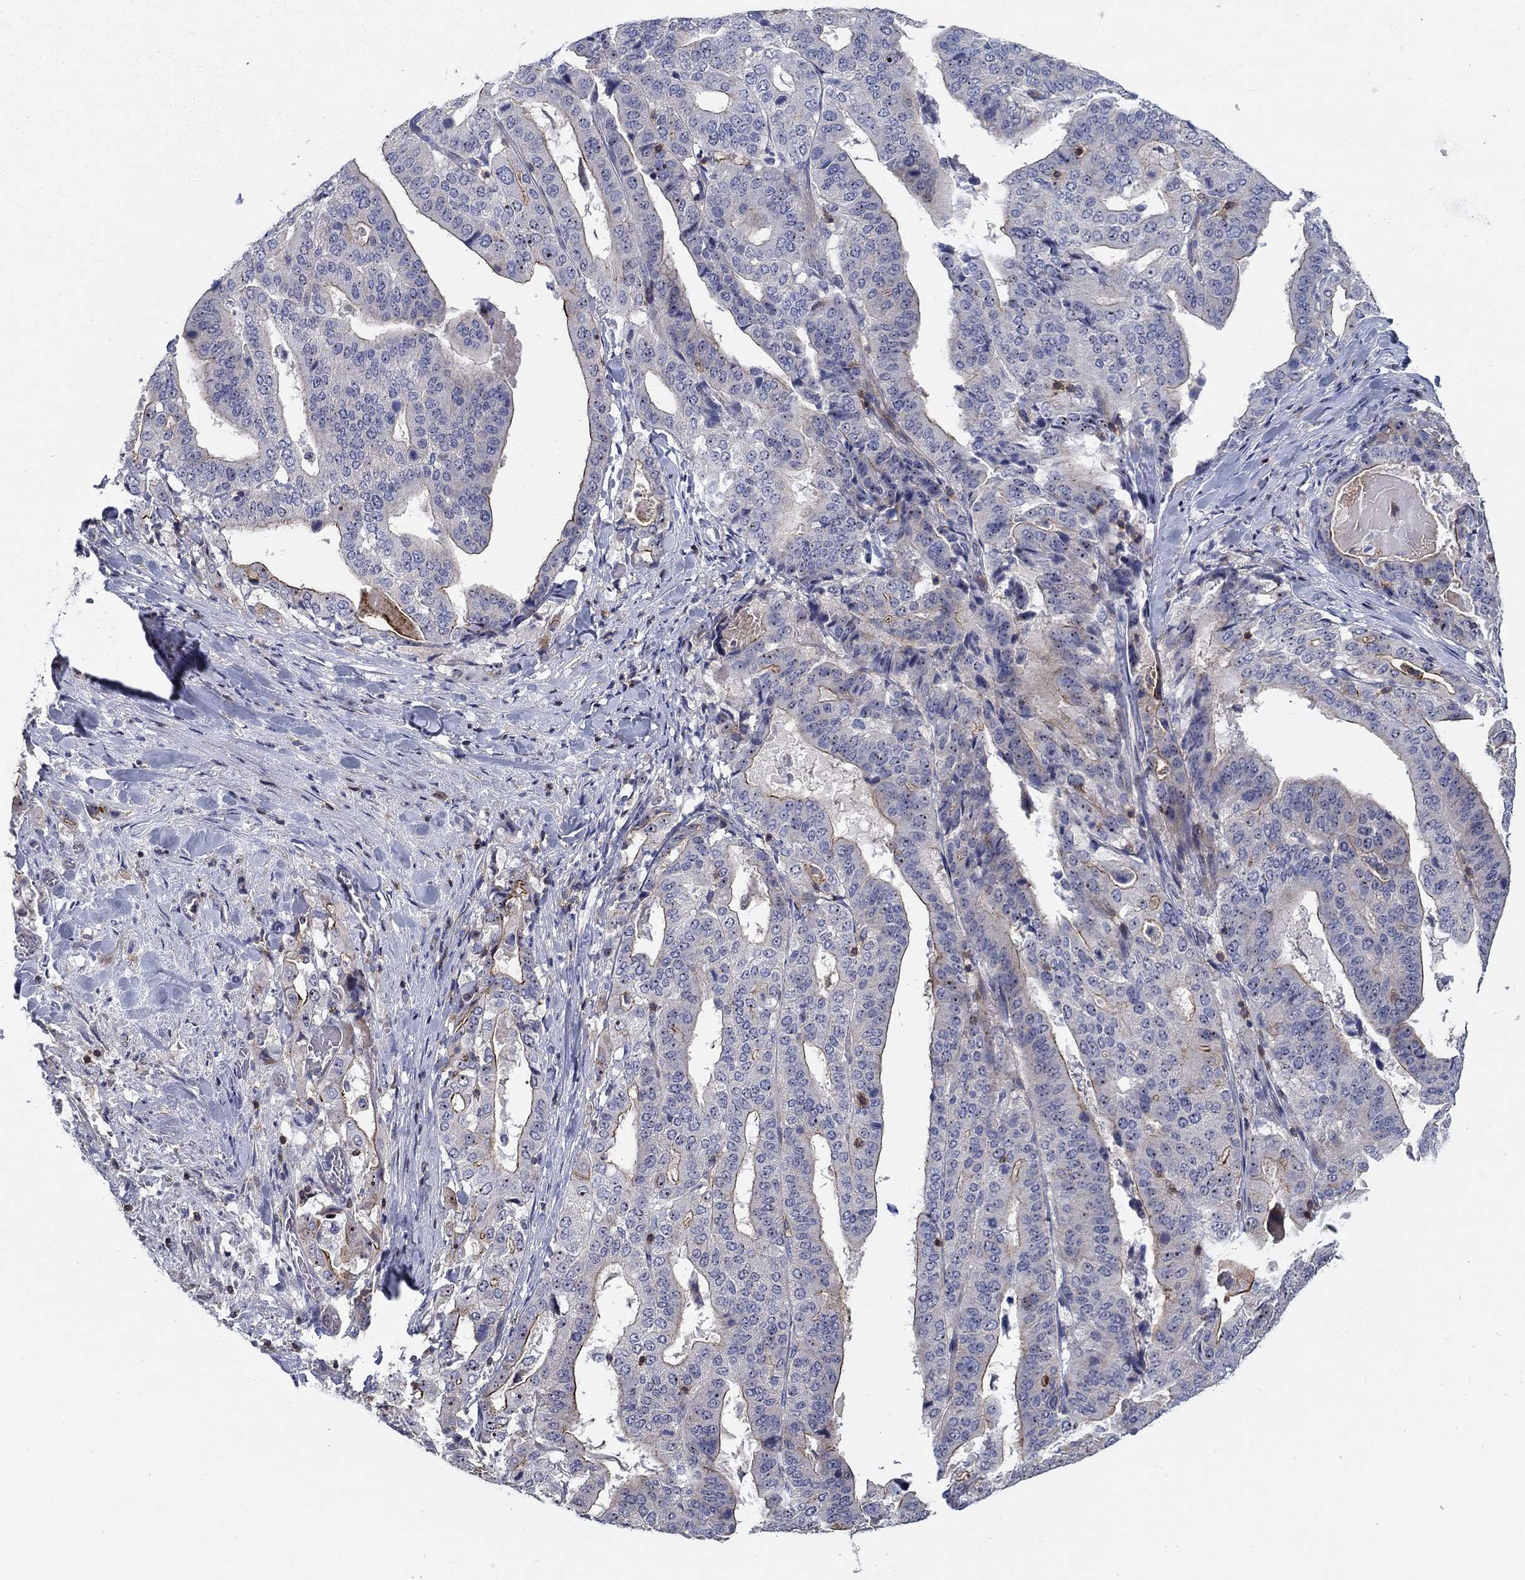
{"staining": {"intensity": "strong", "quantity": "<25%", "location": "cytoplasmic/membranous"}, "tissue": "stomach cancer", "cell_type": "Tumor cells", "image_type": "cancer", "snomed": [{"axis": "morphology", "description": "Adenocarcinoma, NOS"}, {"axis": "topography", "description": "Stomach"}], "caption": "Protein staining demonstrates strong cytoplasmic/membranous positivity in approximately <25% of tumor cells in adenocarcinoma (stomach).", "gene": "SIT1", "patient": {"sex": "male", "age": 48}}